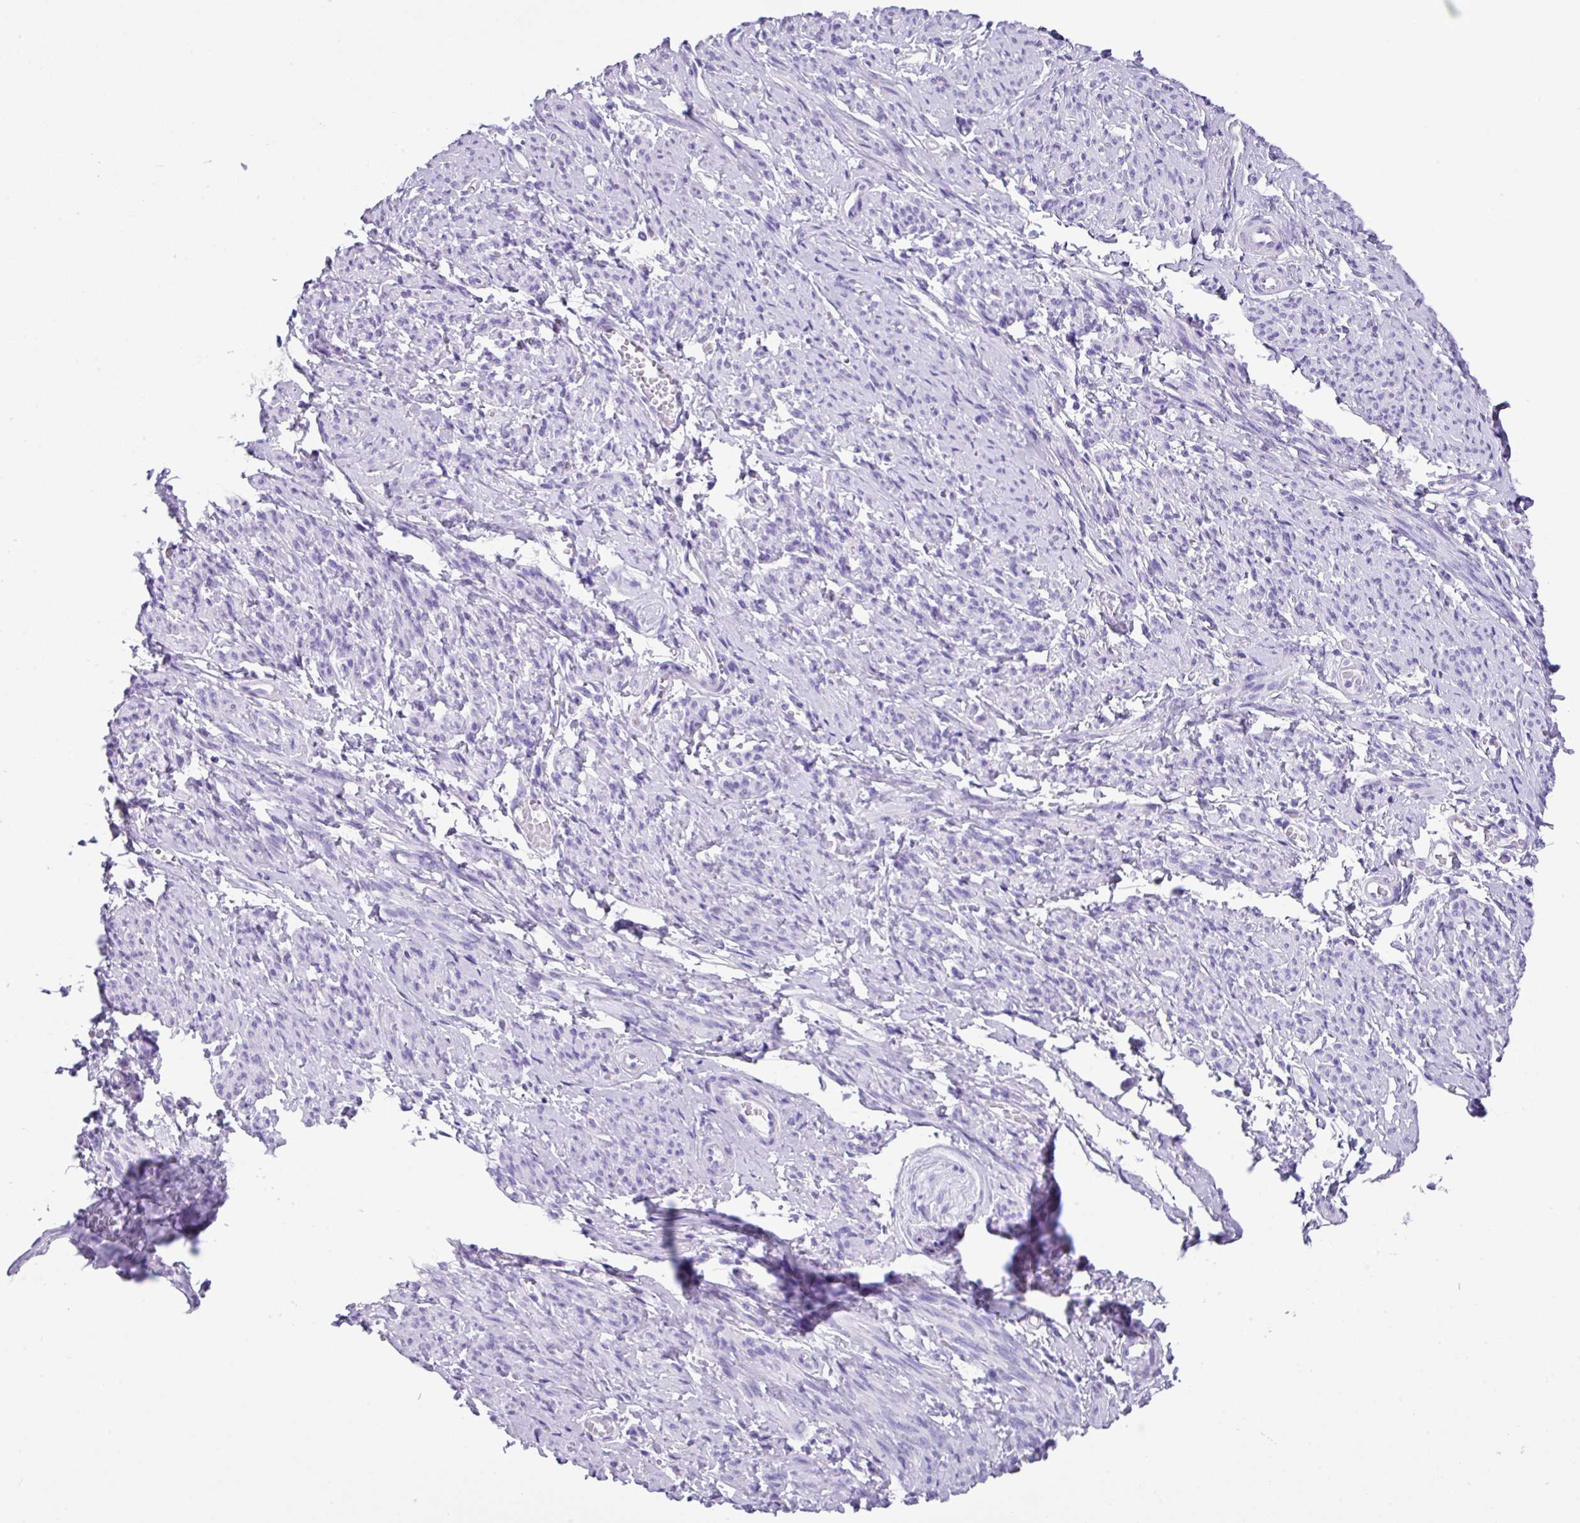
{"staining": {"intensity": "negative", "quantity": "none", "location": "none"}, "tissue": "smooth muscle", "cell_type": "Smooth muscle cells", "image_type": "normal", "snomed": [{"axis": "morphology", "description": "Normal tissue, NOS"}, {"axis": "topography", "description": "Smooth muscle"}], "caption": "IHC of normal human smooth muscle reveals no expression in smooth muscle cells. Nuclei are stained in blue.", "gene": "ZG16", "patient": {"sex": "female", "age": 65}}